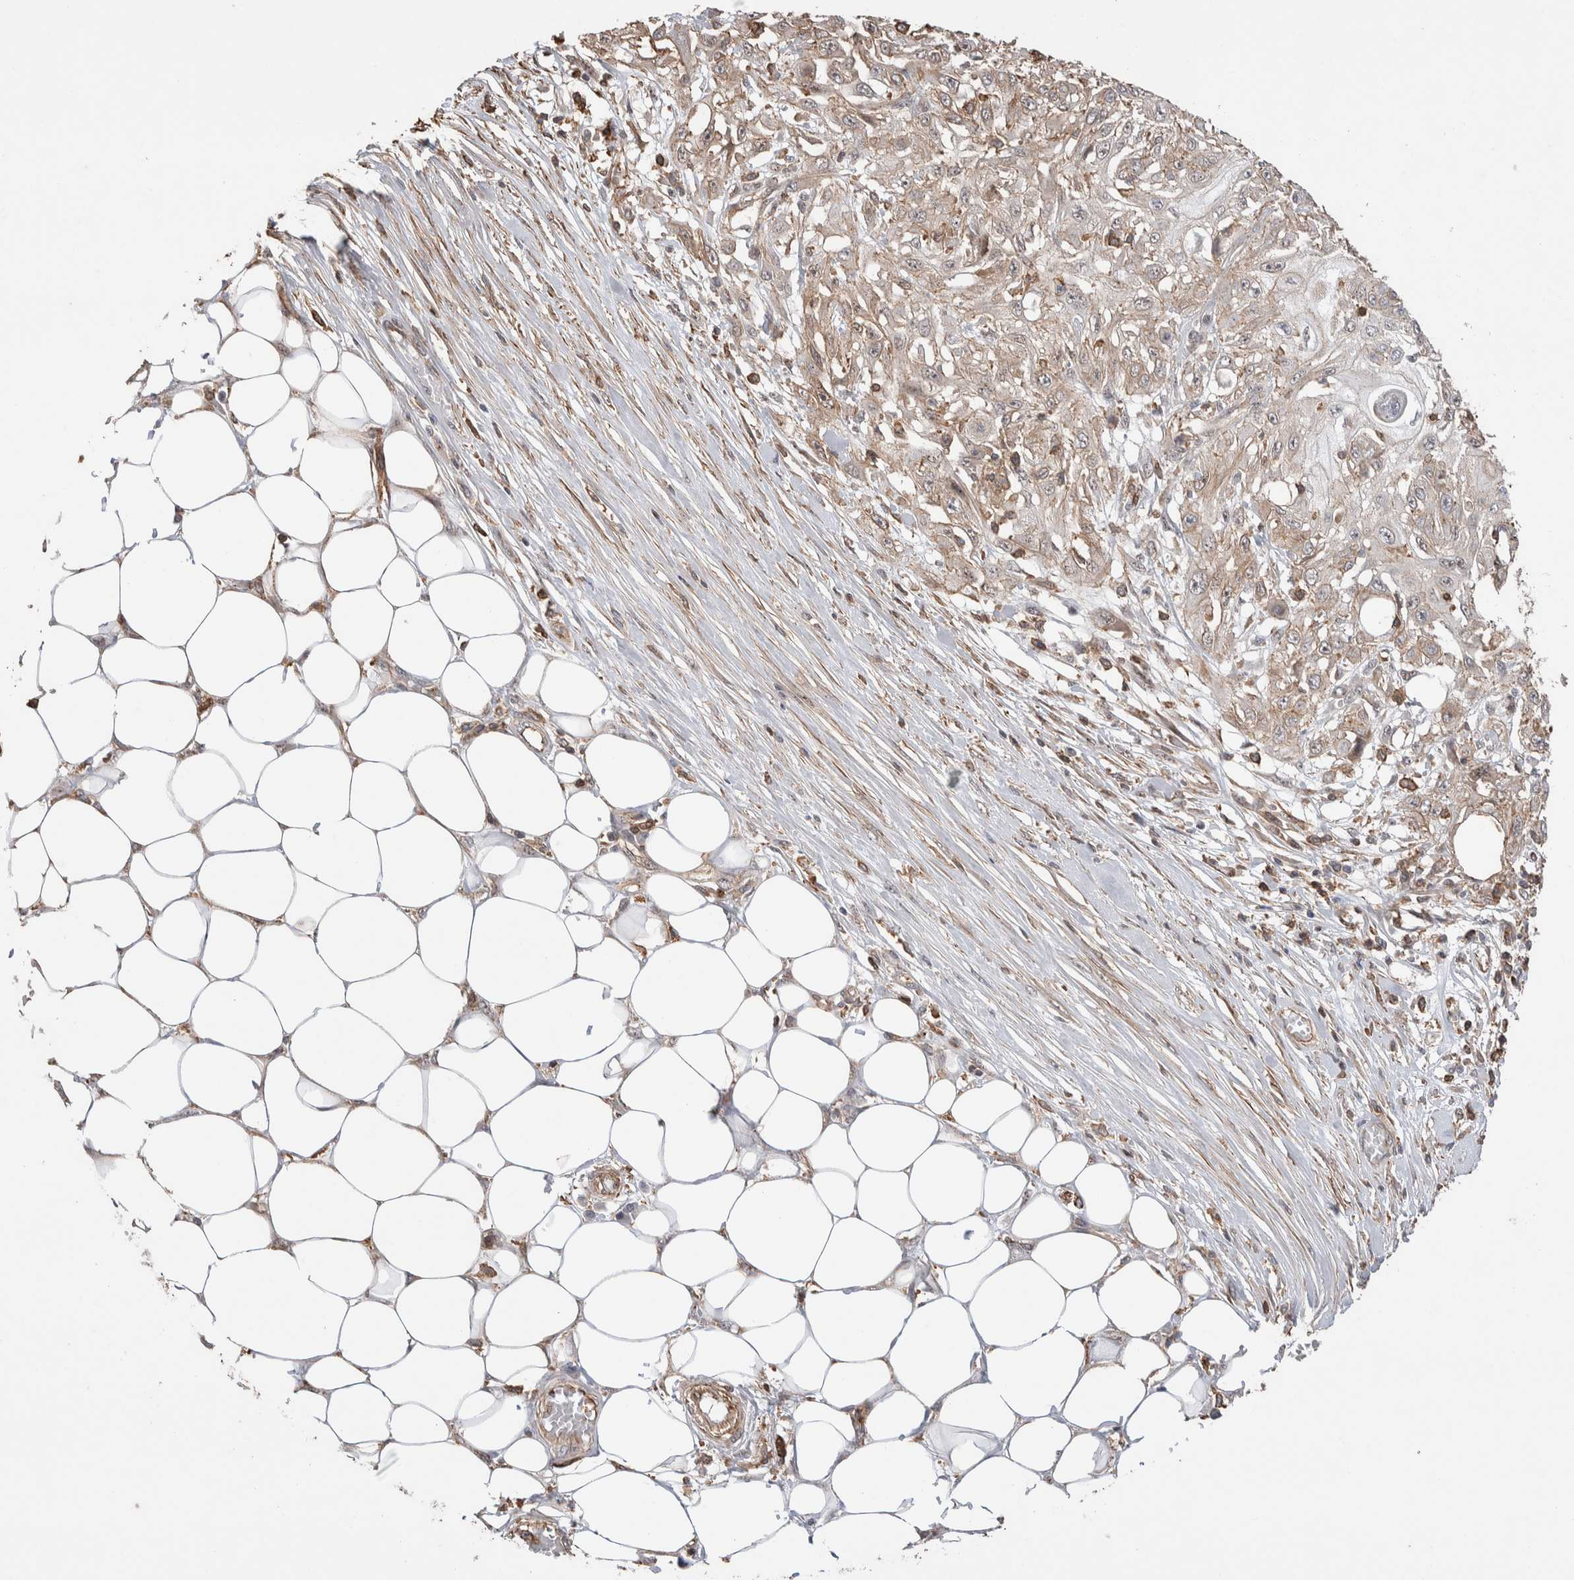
{"staining": {"intensity": "weak", "quantity": "25%-75%", "location": "cytoplasmic/membranous"}, "tissue": "skin cancer", "cell_type": "Tumor cells", "image_type": "cancer", "snomed": [{"axis": "morphology", "description": "Squamous cell carcinoma, NOS"}, {"axis": "morphology", "description": "Squamous cell carcinoma, metastatic, NOS"}, {"axis": "topography", "description": "Skin"}, {"axis": "topography", "description": "Lymph node"}], "caption": "Protein staining of skin cancer tissue exhibits weak cytoplasmic/membranous positivity in about 25%-75% of tumor cells.", "gene": "ZNF704", "patient": {"sex": "male", "age": 75}}